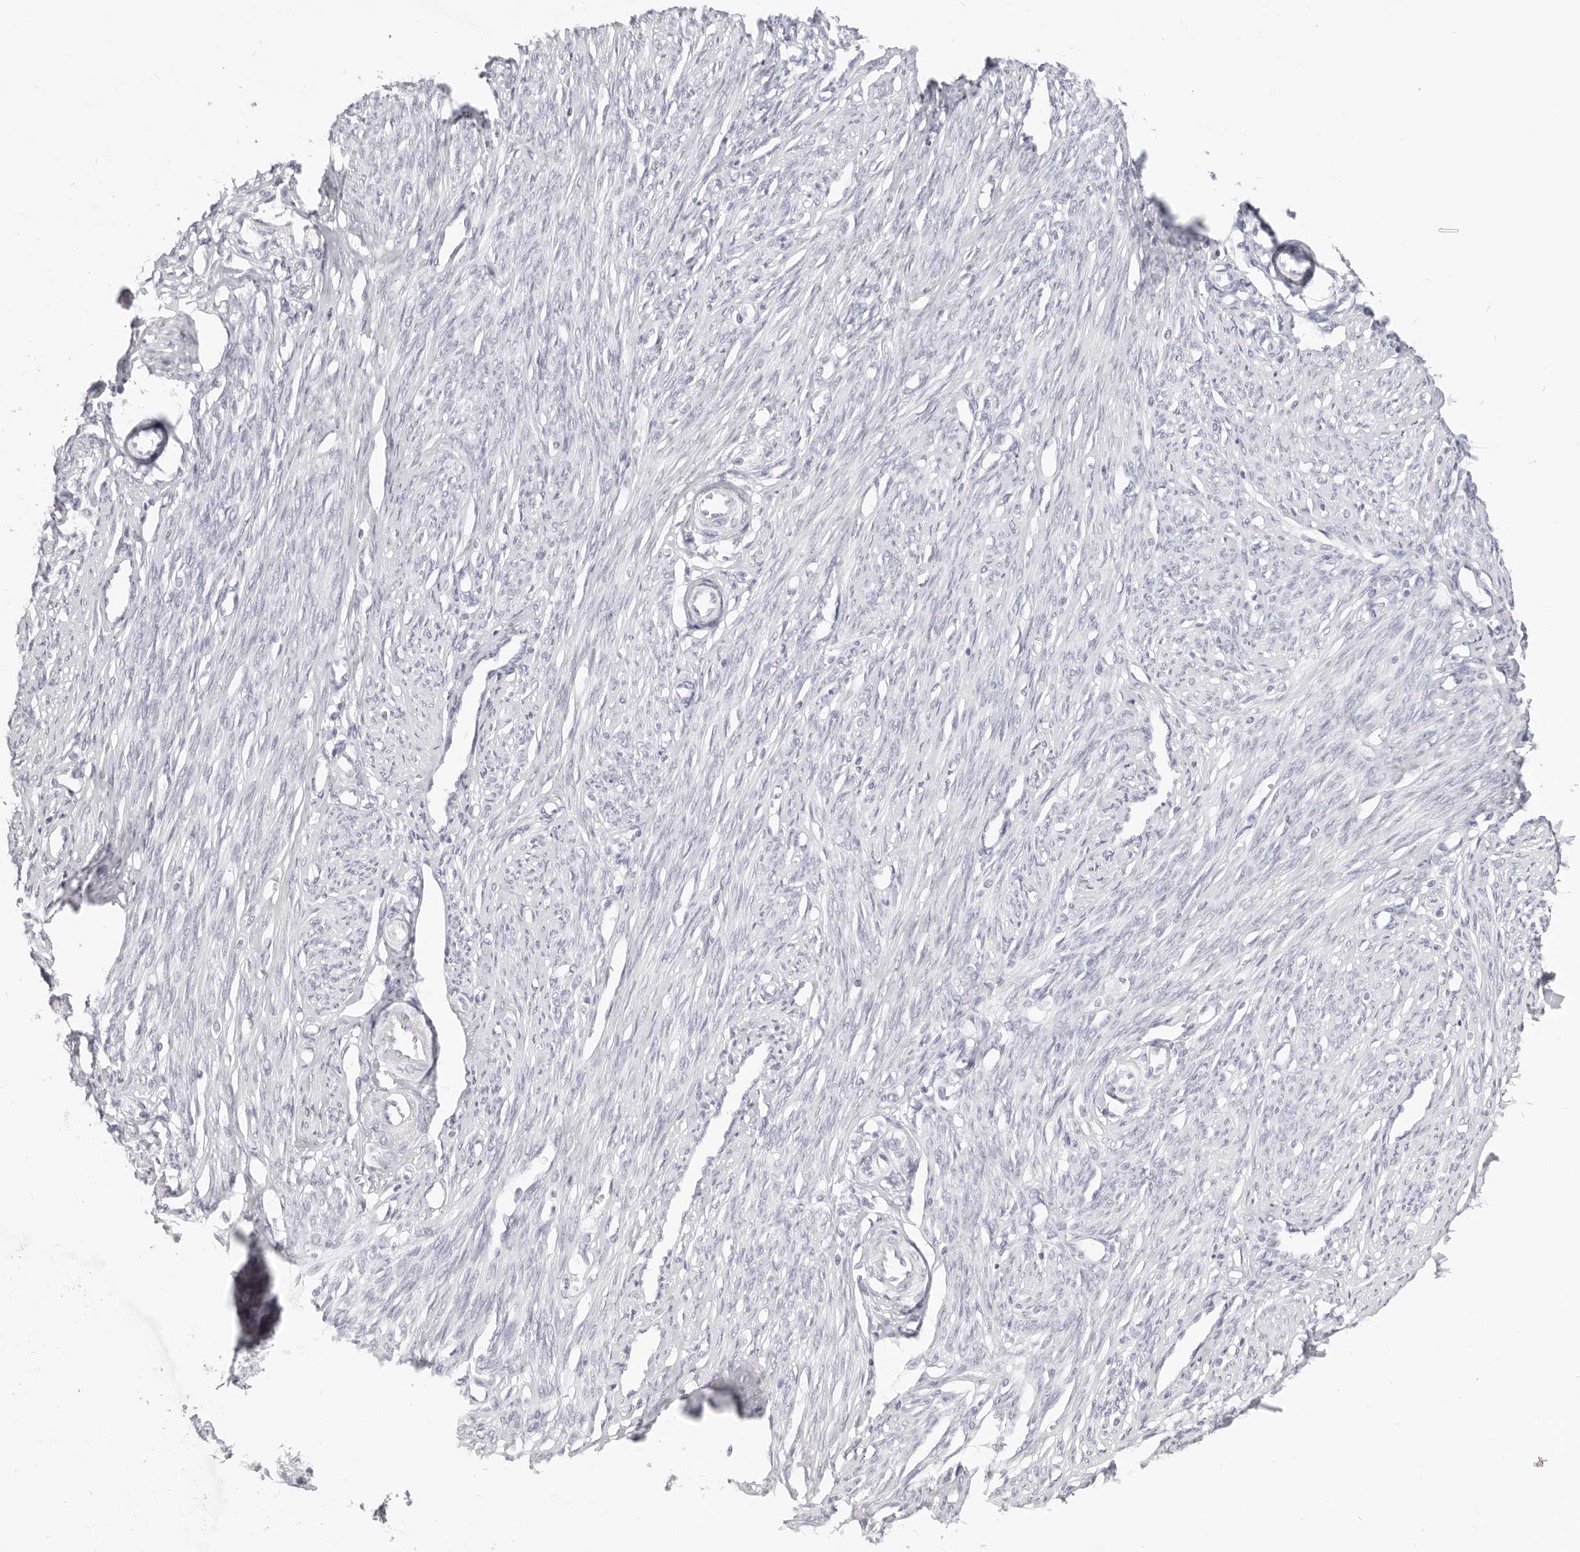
{"staining": {"intensity": "negative", "quantity": "none", "location": "none"}, "tissue": "endometrium", "cell_type": "Cells in endometrial stroma", "image_type": "normal", "snomed": [{"axis": "morphology", "description": "Normal tissue, NOS"}, {"axis": "topography", "description": "Endometrium"}], "caption": "There is no significant staining in cells in endometrial stroma of endometrium. (DAB (3,3'-diaminobenzidine) immunohistochemistry, high magnification).", "gene": "CAMP", "patient": {"sex": "female", "age": 56}}